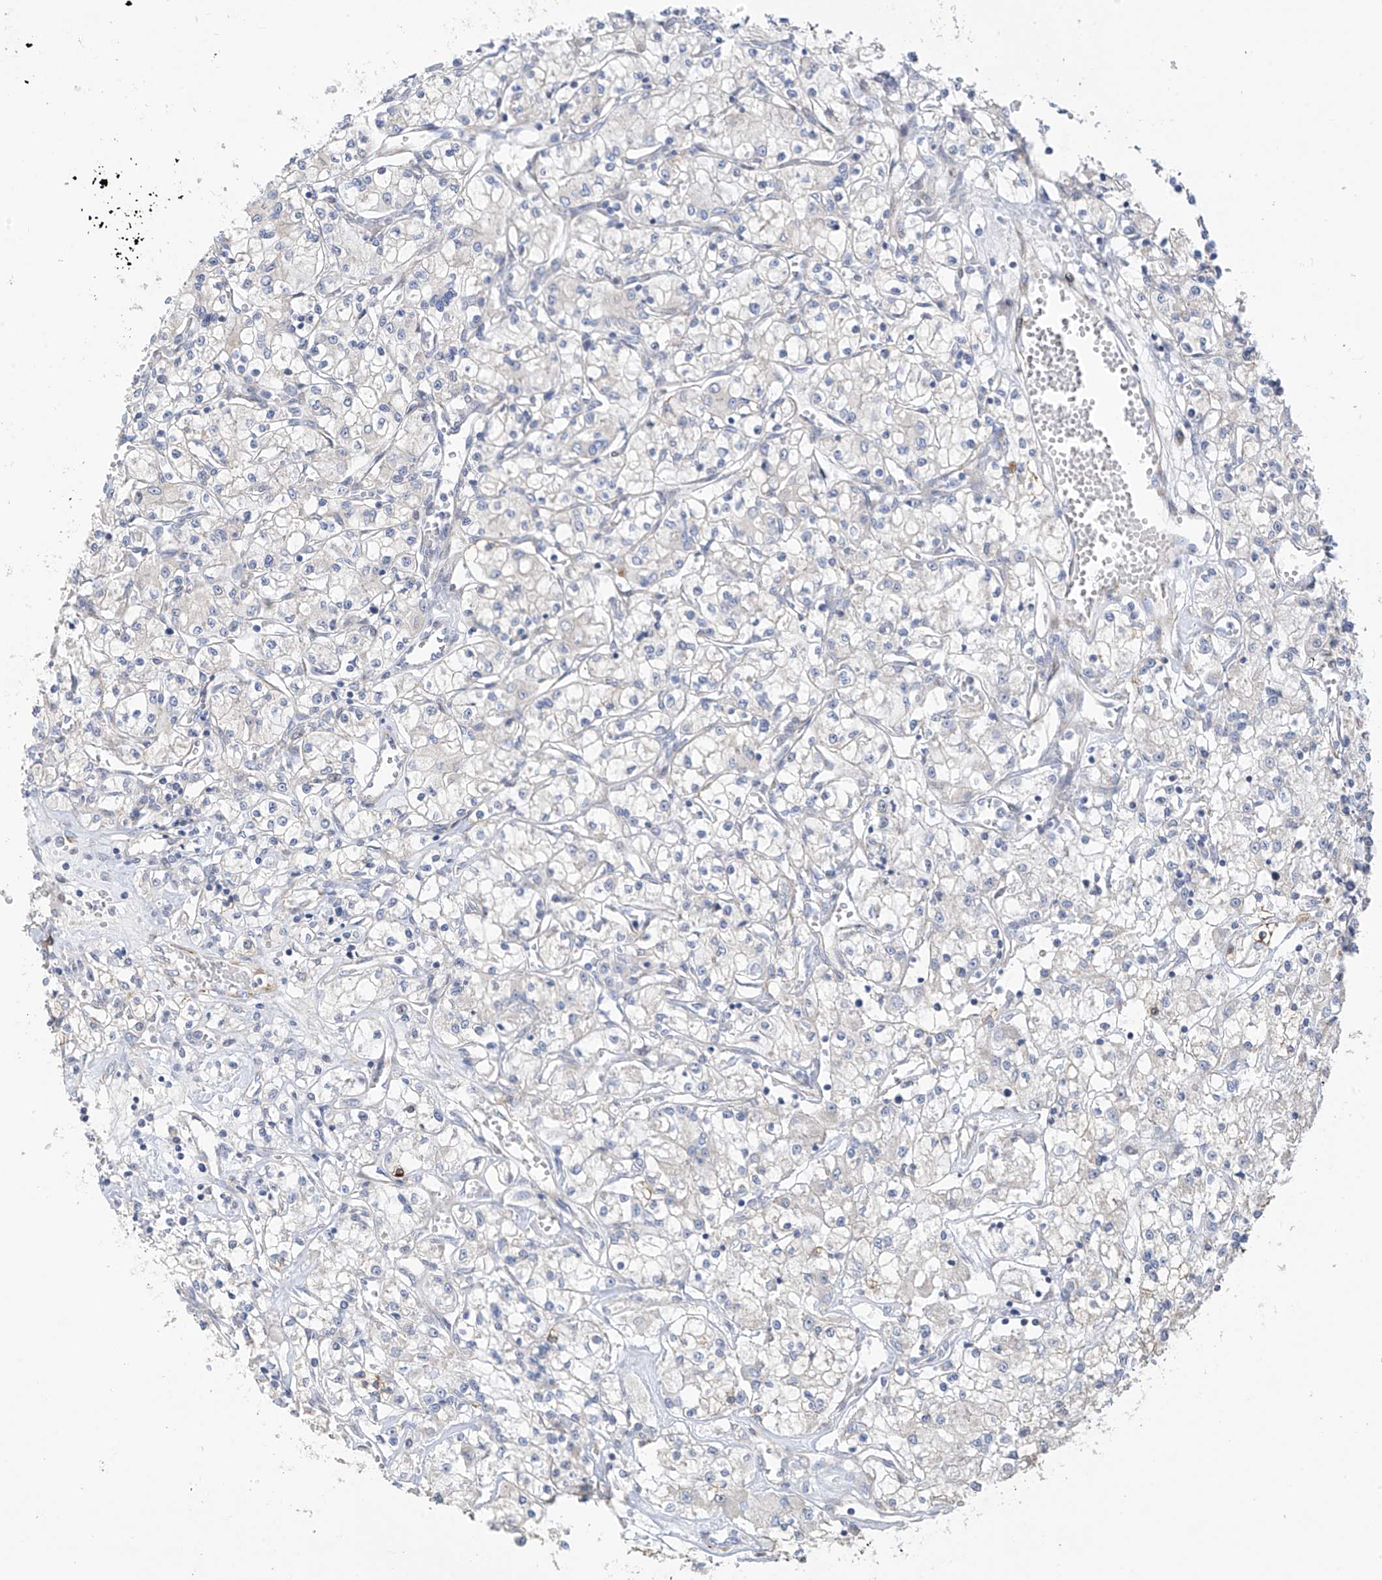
{"staining": {"intensity": "negative", "quantity": "none", "location": "none"}, "tissue": "renal cancer", "cell_type": "Tumor cells", "image_type": "cancer", "snomed": [{"axis": "morphology", "description": "Adenocarcinoma, NOS"}, {"axis": "topography", "description": "Kidney"}], "caption": "This is an IHC micrograph of human renal adenocarcinoma. There is no staining in tumor cells.", "gene": "ZNF641", "patient": {"sex": "female", "age": 59}}